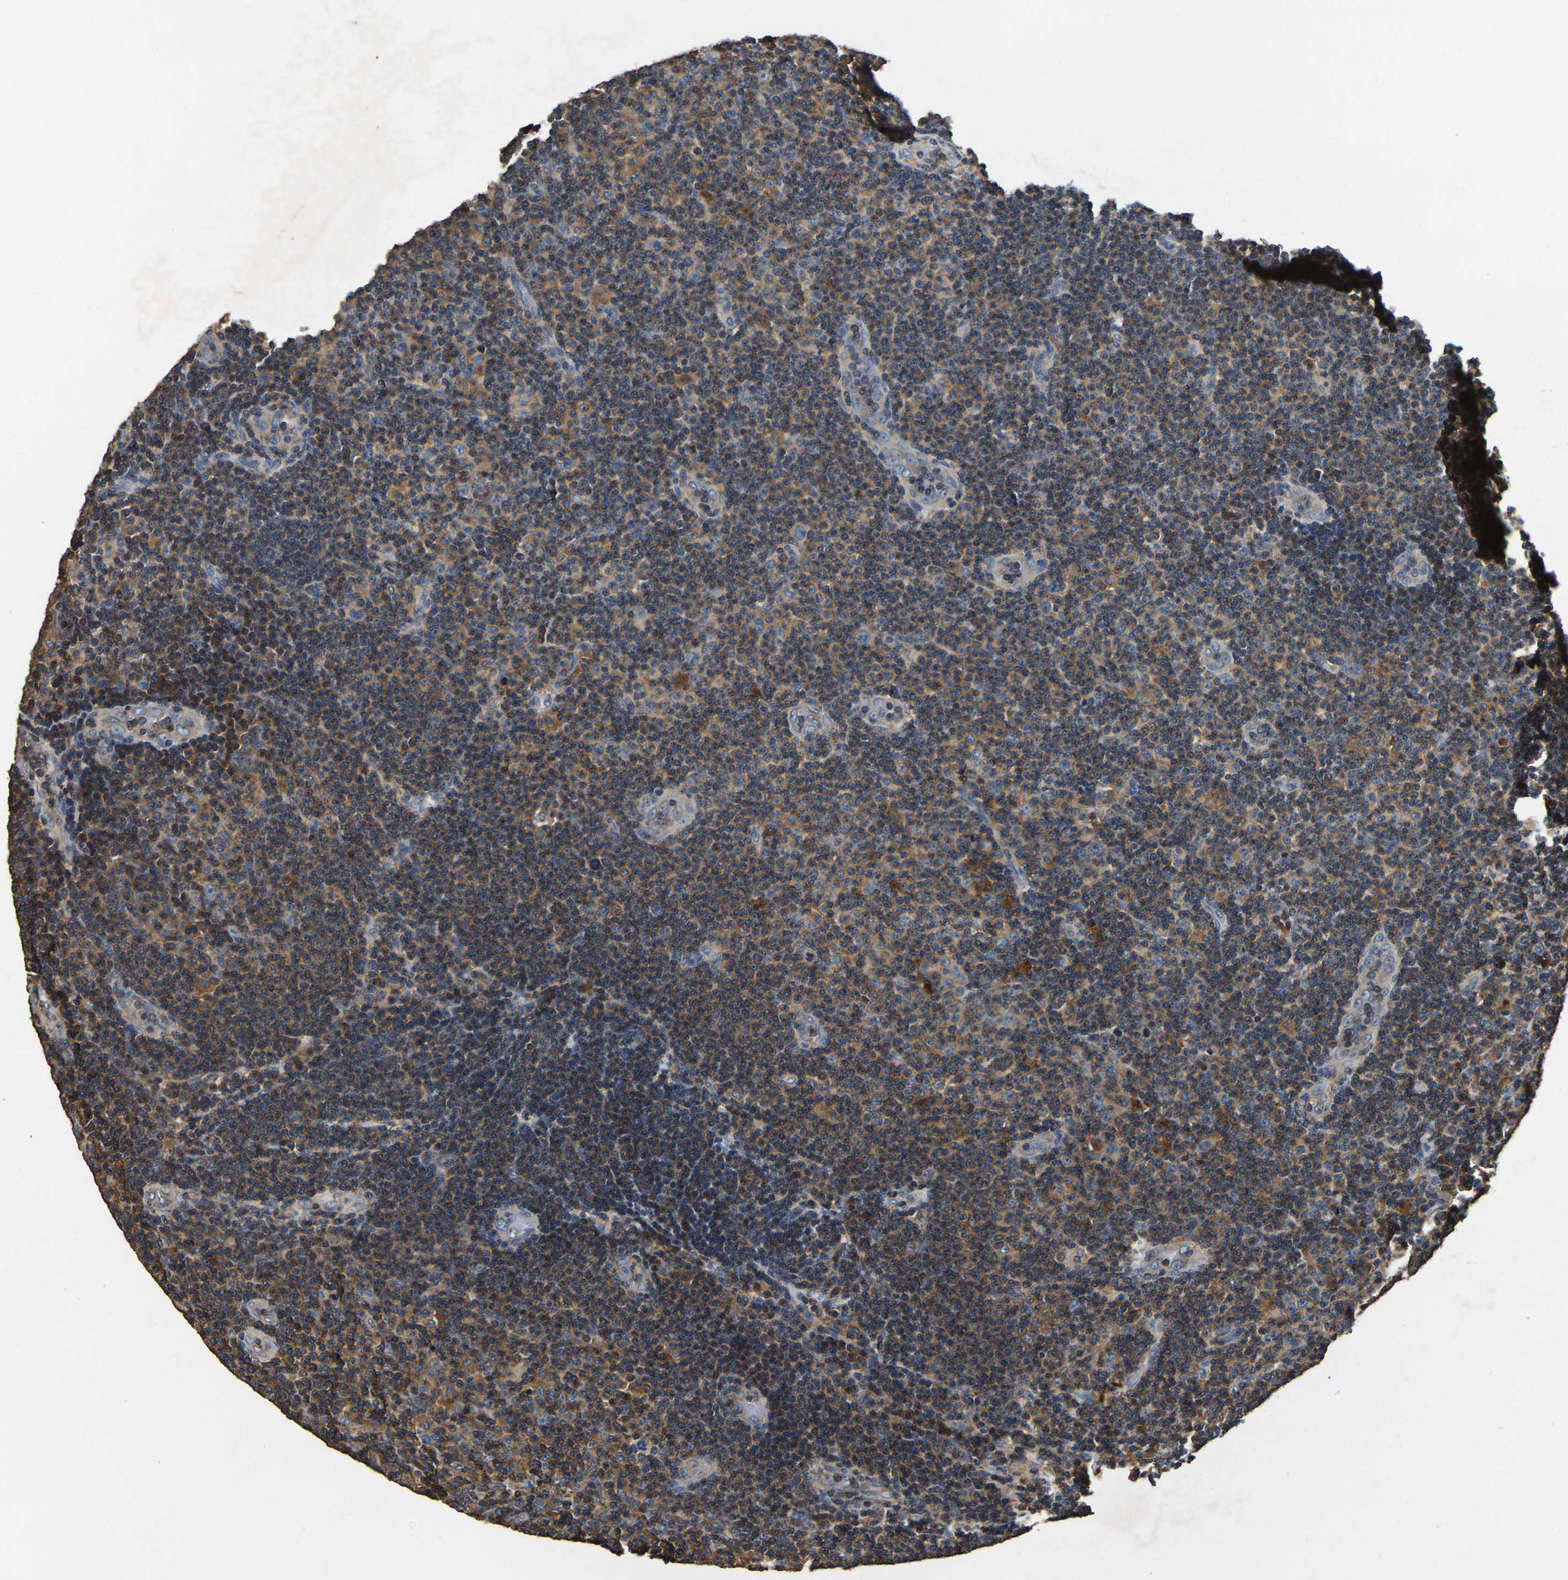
{"staining": {"intensity": "moderate", "quantity": ">75%", "location": "cytoplasmic/membranous"}, "tissue": "lymphoma", "cell_type": "Tumor cells", "image_type": "cancer", "snomed": [{"axis": "morphology", "description": "Malignant lymphoma, non-Hodgkin's type, Low grade"}, {"axis": "topography", "description": "Lymph node"}], "caption": "Protein analysis of malignant lymphoma, non-Hodgkin's type (low-grade) tissue reveals moderate cytoplasmic/membranous expression in approximately >75% of tumor cells. Nuclei are stained in blue.", "gene": "SMPD2", "patient": {"sex": "male", "age": 83}}